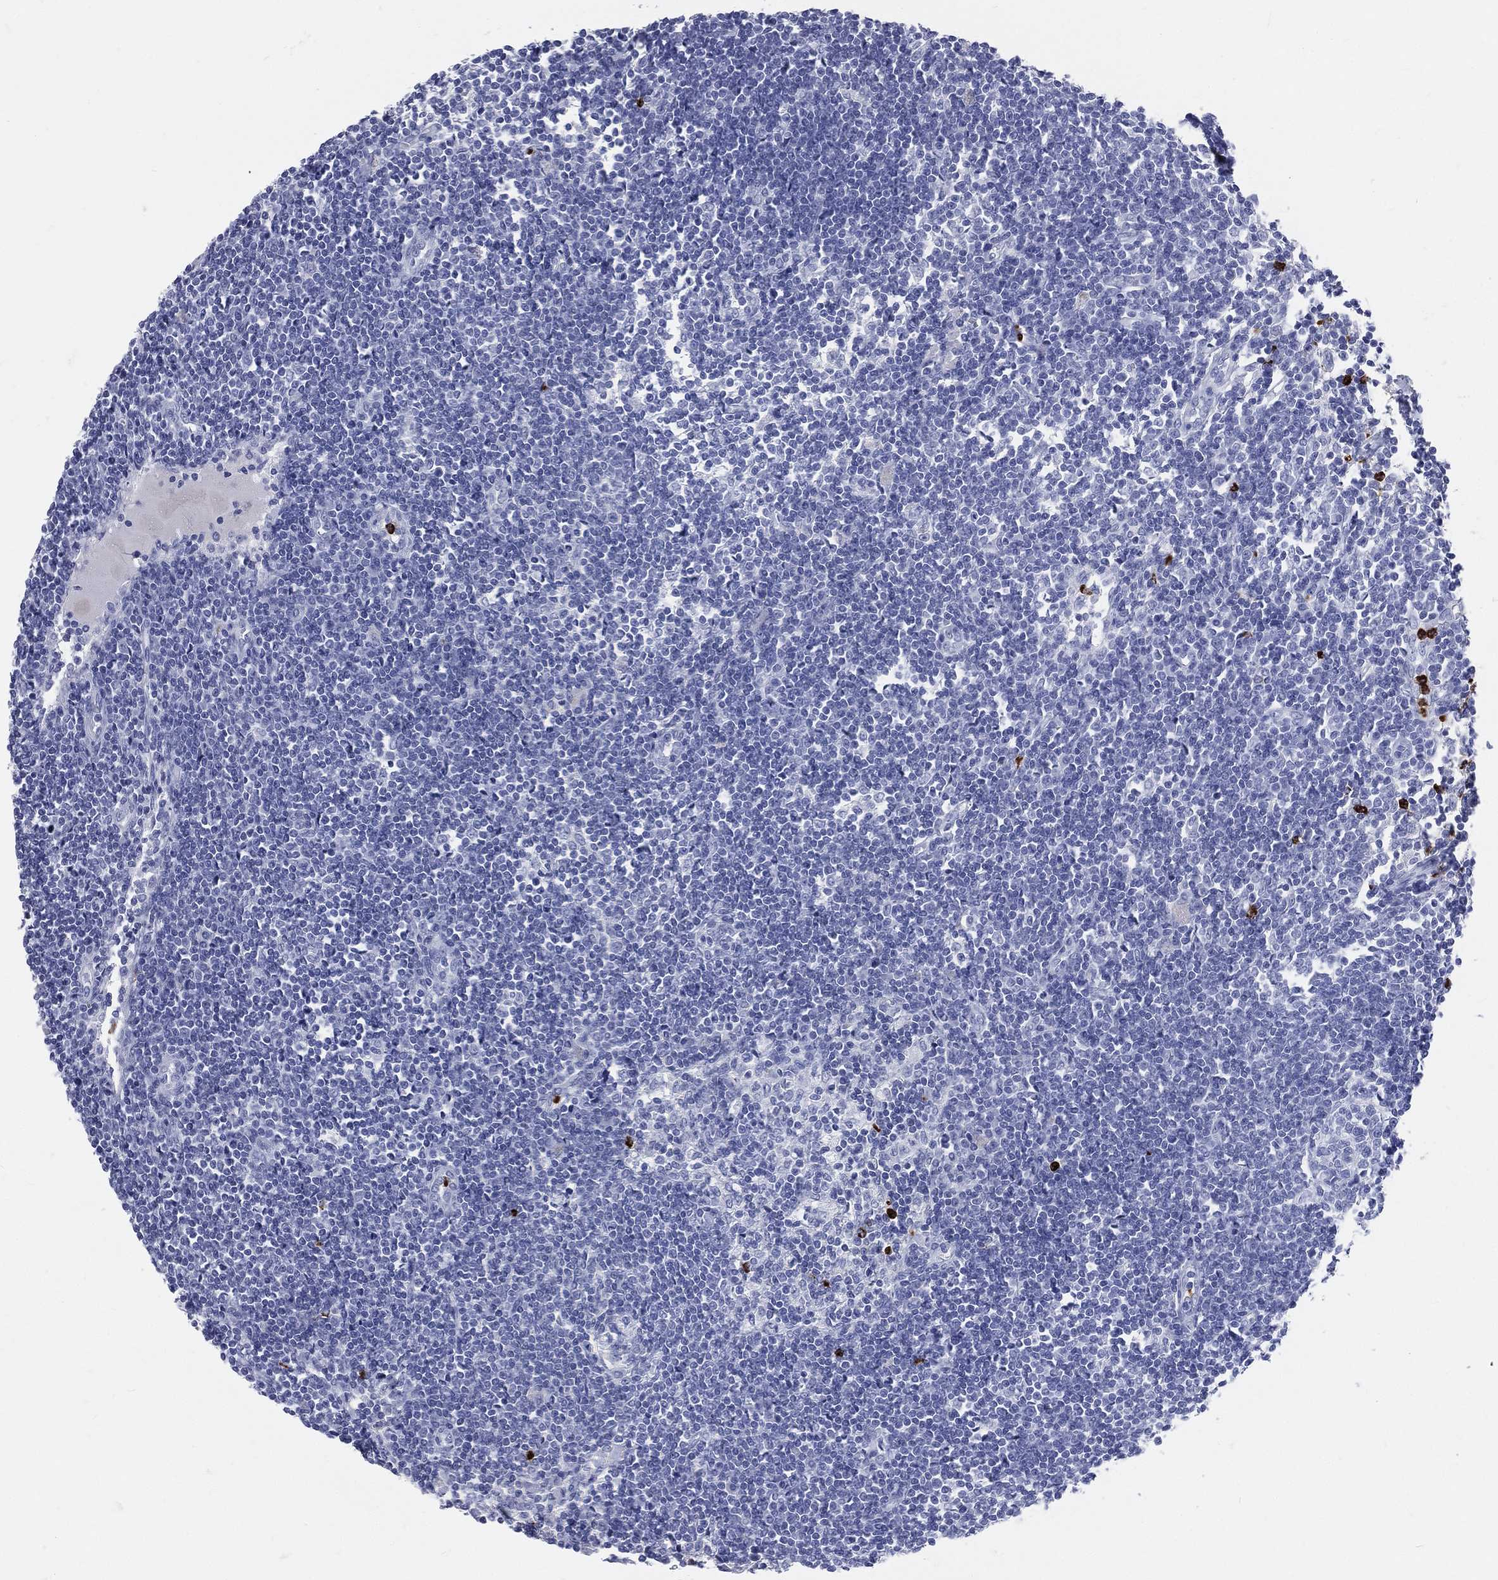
{"staining": {"intensity": "strong", "quantity": "<25%", "location": "cytoplasmic/membranous"}, "tissue": "lymph node", "cell_type": "Non-germinal center cells", "image_type": "normal", "snomed": [{"axis": "morphology", "description": "Normal tissue, NOS"}, {"axis": "morphology", "description": "Adenocarcinoma, NOS"}, {"axis": "topography", "description": "Lymph node"}, {"axis": "topography", "description": "Pancreas"}], "caption": "Immunohistochemical staining of unremarkable lymph node reveals <25% levels of strong cytoplasmic/membranous protein positivity in about <25% of non-germinal center cells. (Brightfield microscopy of DAB IHC at high magnification).", "gene": "PGLYRP1", "patient": {"sex": "female", "age": 58}}